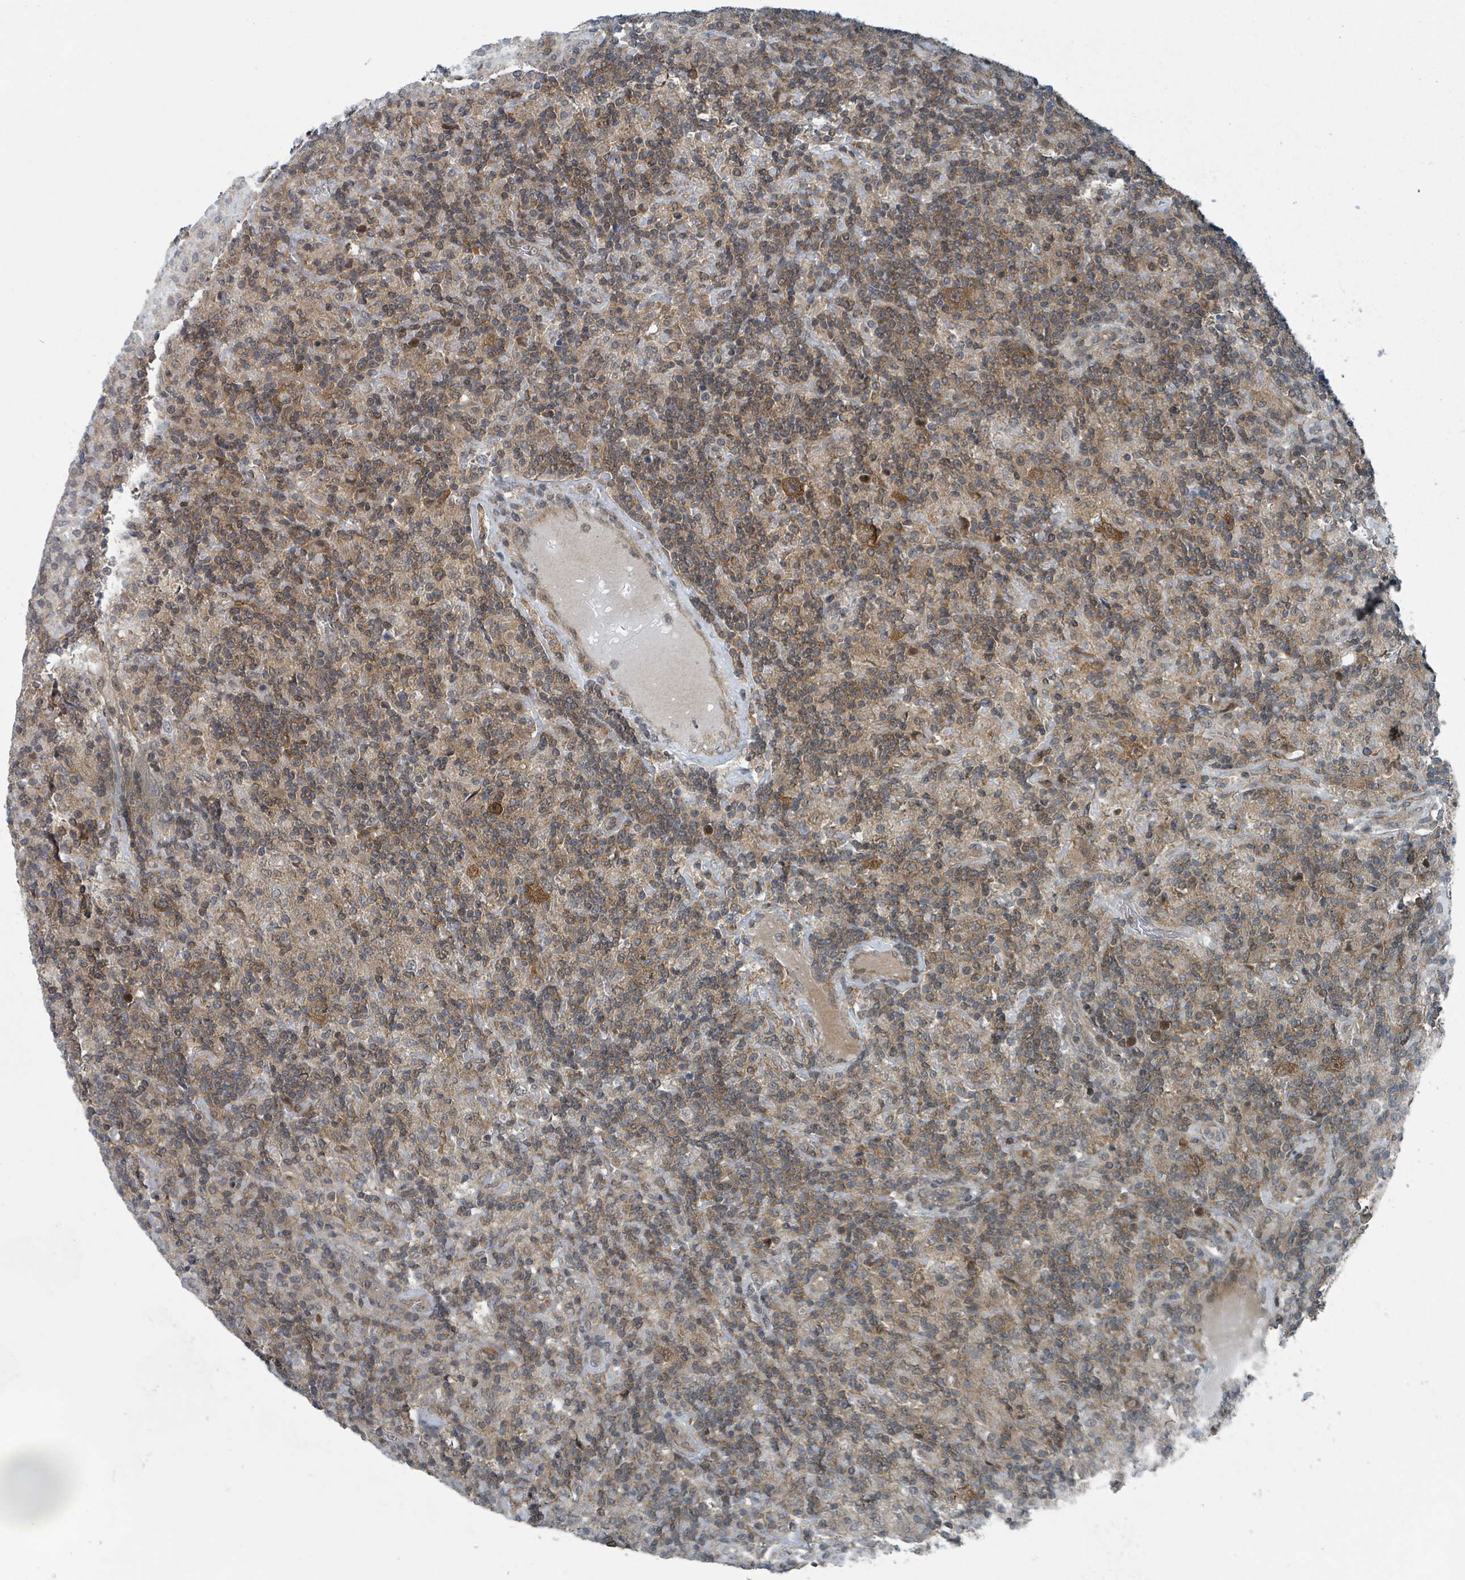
{"staining": {"intensity": "moderate", "quantity": ">75%", "location": "cytoplasmic/membranous,nuclear"}, "tissue": "lymphoma", "cell_type": "Tumor cells", "image_type": "cancer", "snomed": [{"axis": "morphology", "description": "Hodgkin's disease, NOS"}, {"axis": "topography", "description": "Lymph node"}], "caption": "Tumor cells show medium levels of moderate cytoplasmic/membranous and nuclear positivity in approximately >75% of cells in Hodgkin's disease. The staining was performed using DAB to visualize the protein expression in brown, while the nuclei were stained in blue with hematoxylin (Magnification: 20x).", "gene": "GOLGA7", "patient": {"sex": "male", "age": 70}}